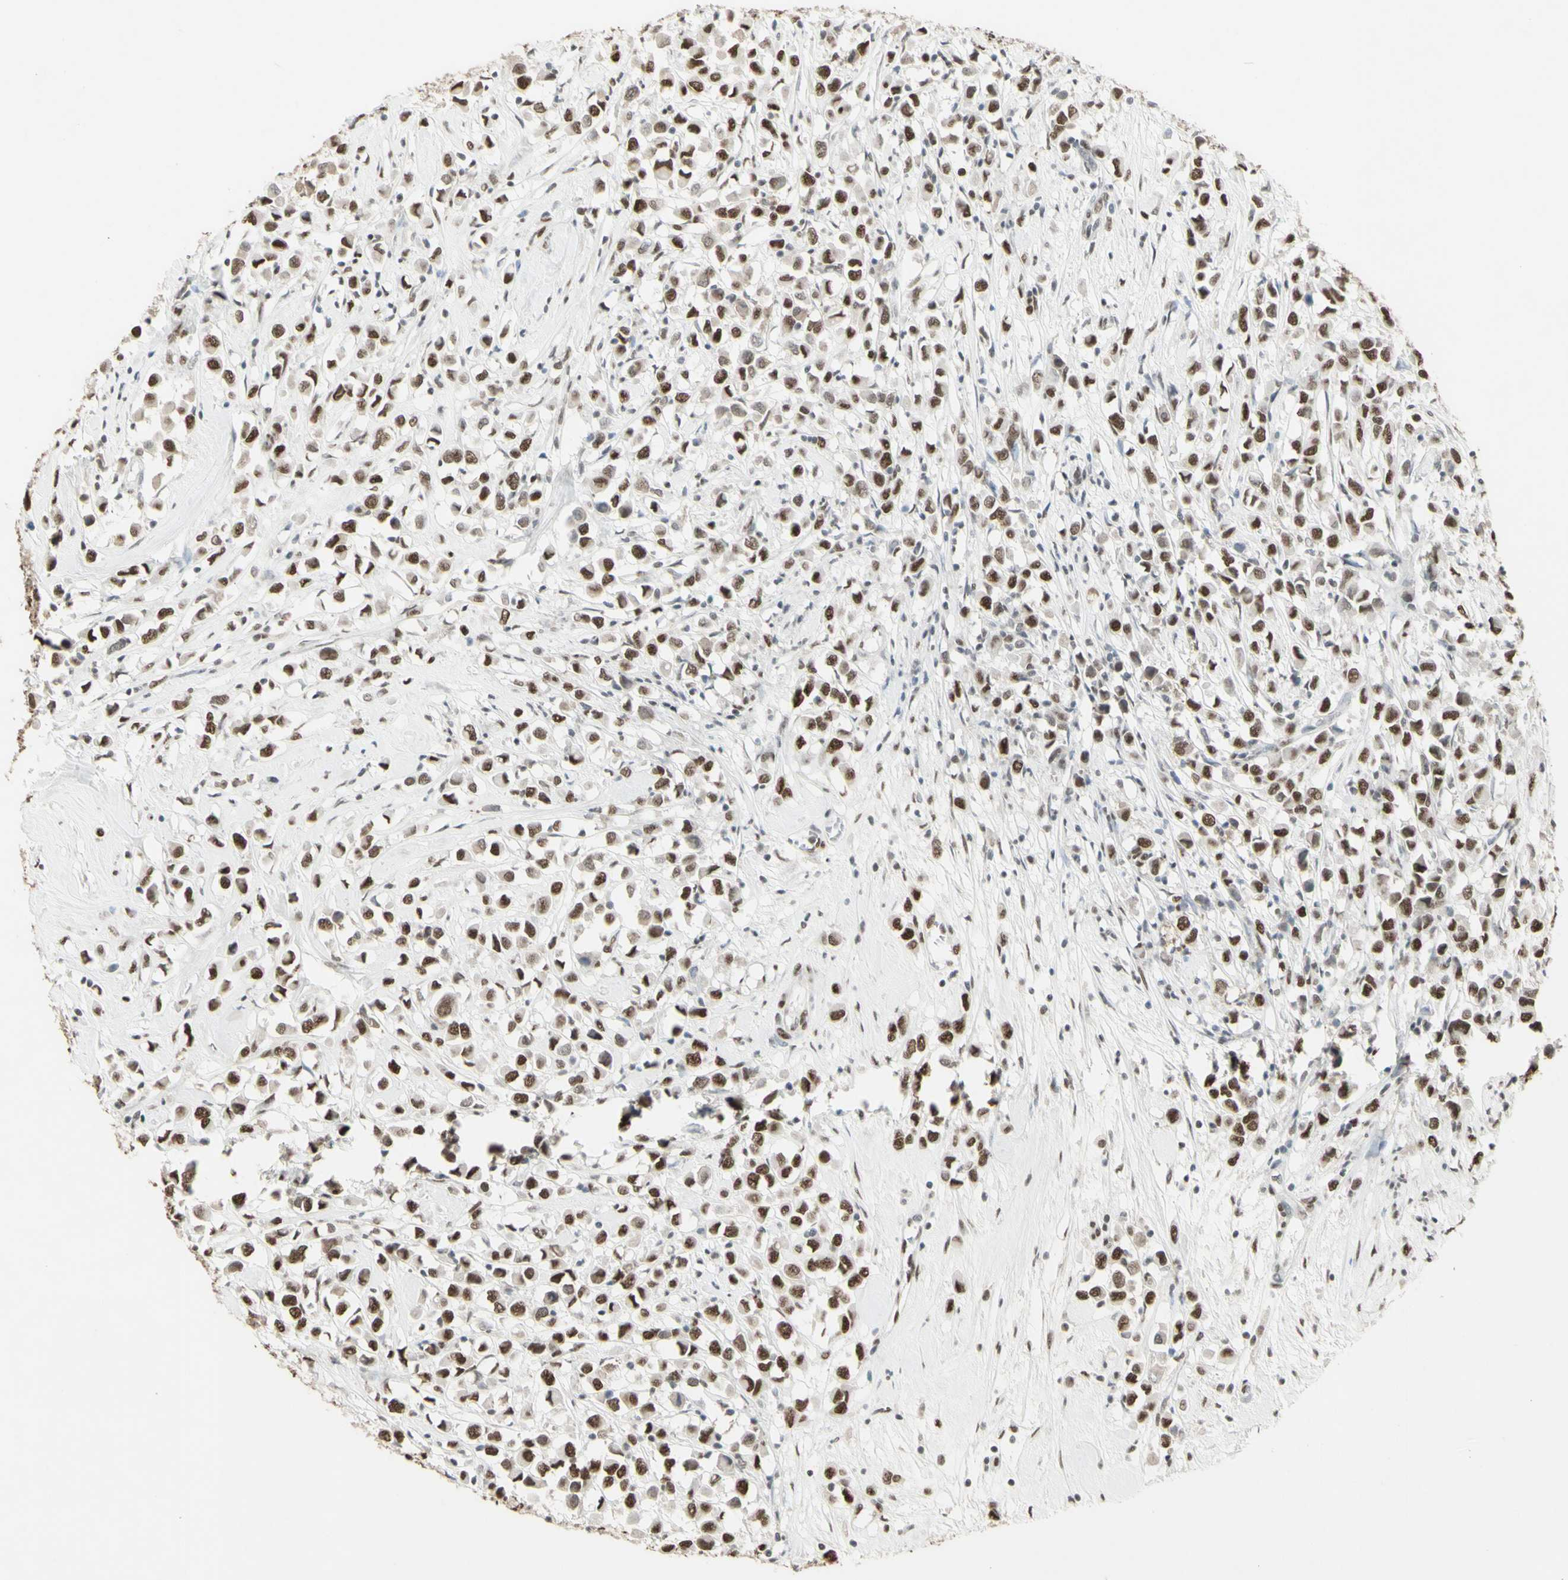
{"staining": {"intensity": "strong", "quantity": ">75%", "location": "nuclear"}, "tissue": "breast cancer", "cell_type": "Tumor cells", "image_type": "cancer", "snomed": [{"axis": "morphology", "description": "Duct carcinoma"}, {"axis": "topography", "description": "Breast"}], "caption": "The histopathology image displays staining of intraductal carcinoma (breast), revealing strong nuclear protein positivity (brown color) within tumor cells.", "gene": "TRIM28", "patient": {"sex": "female", "age": 61}}